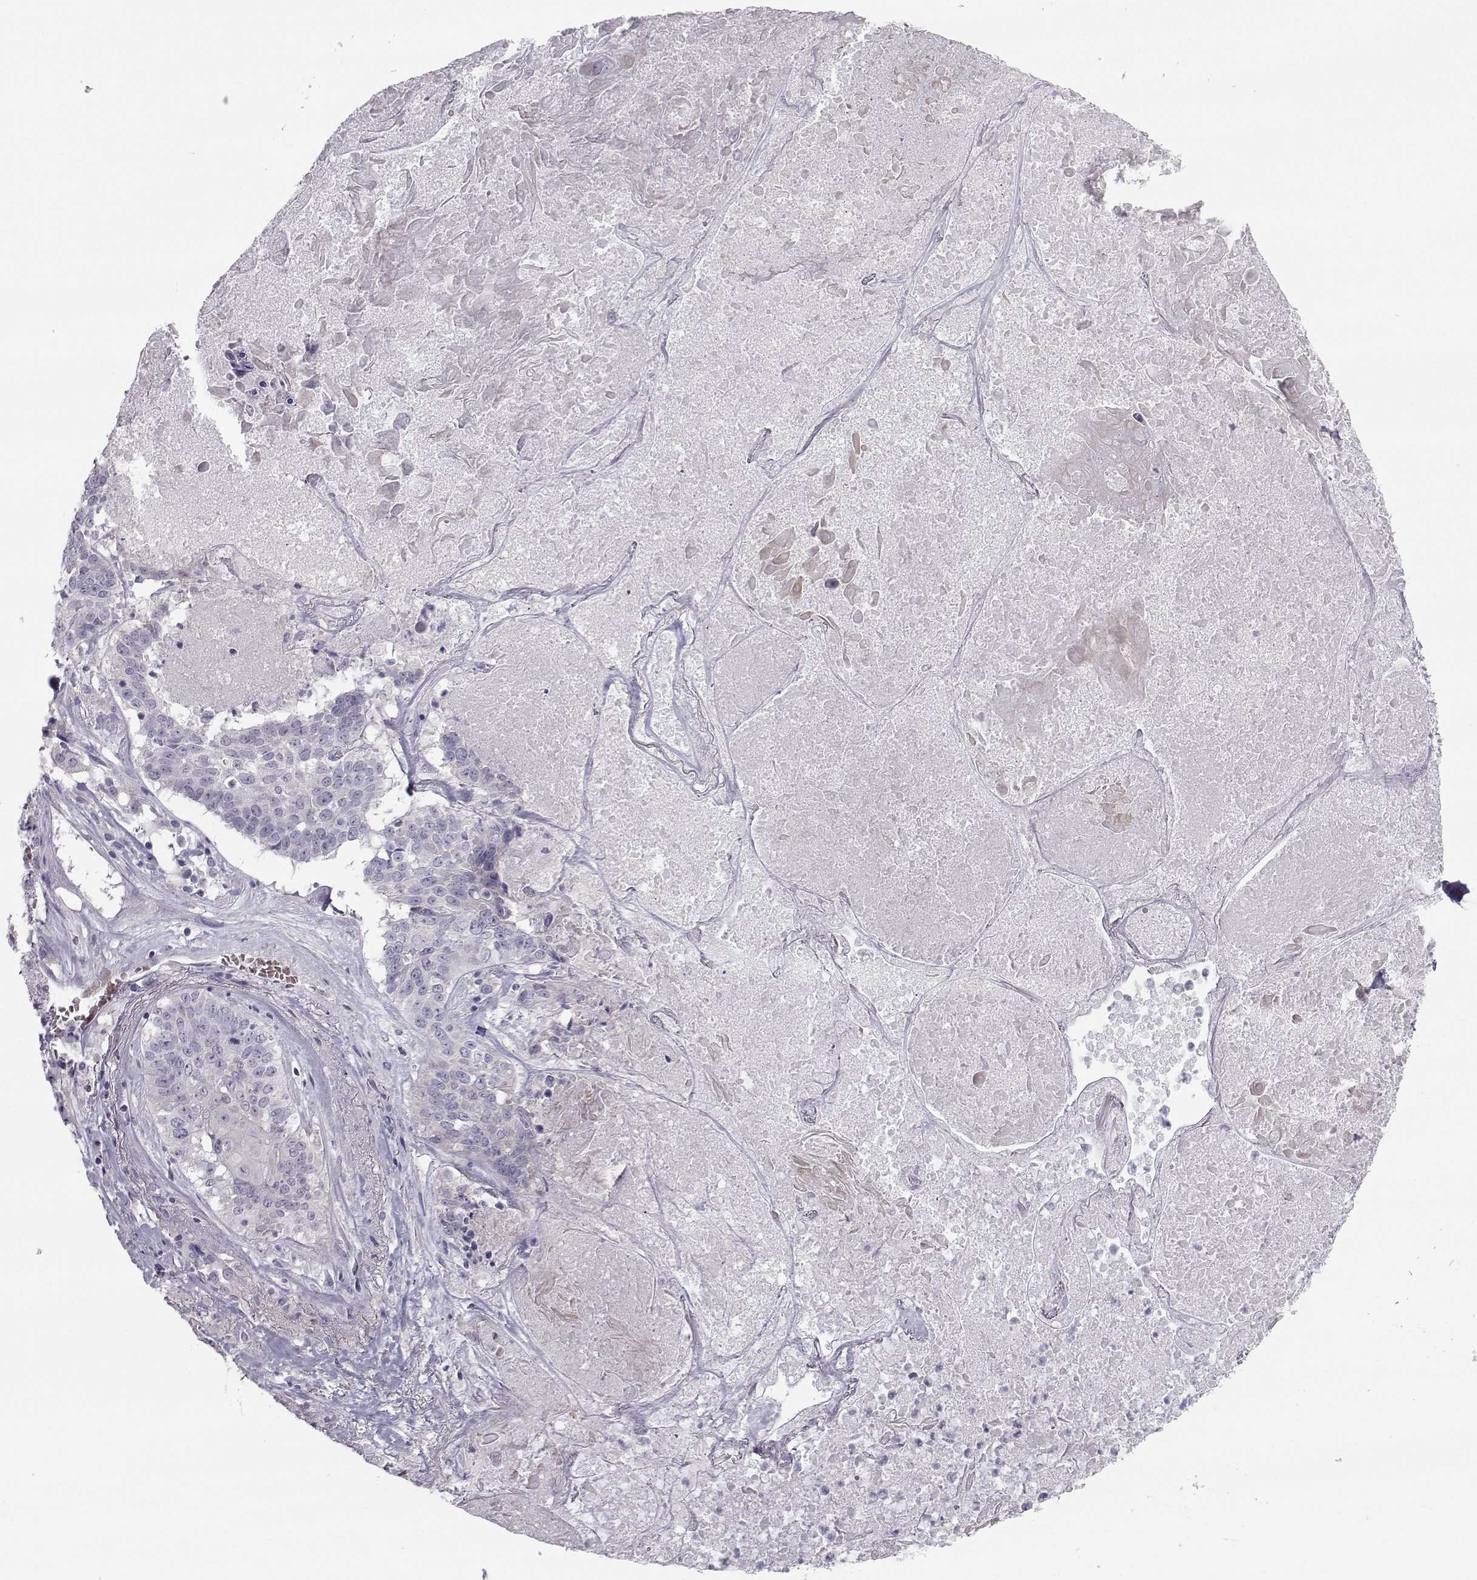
{"staining": {"intensity": "negative", "quantity": "none", "location": "none"}, "tissue": "lung cancer", "cell_type": "Tumor cells", "image_type": "cancer", "snomed": [{"axis": "morphology", "description": "Squamous cell carcinoma, NOS"}, {"axis": "topography", "description": "Lung"}], "caption": "Immunohistochemistry (IHC) of lung cancer shows no expression in tumor cells.", "gene": "GARIN3", "patient": {"sex": "male", "age": 64}}